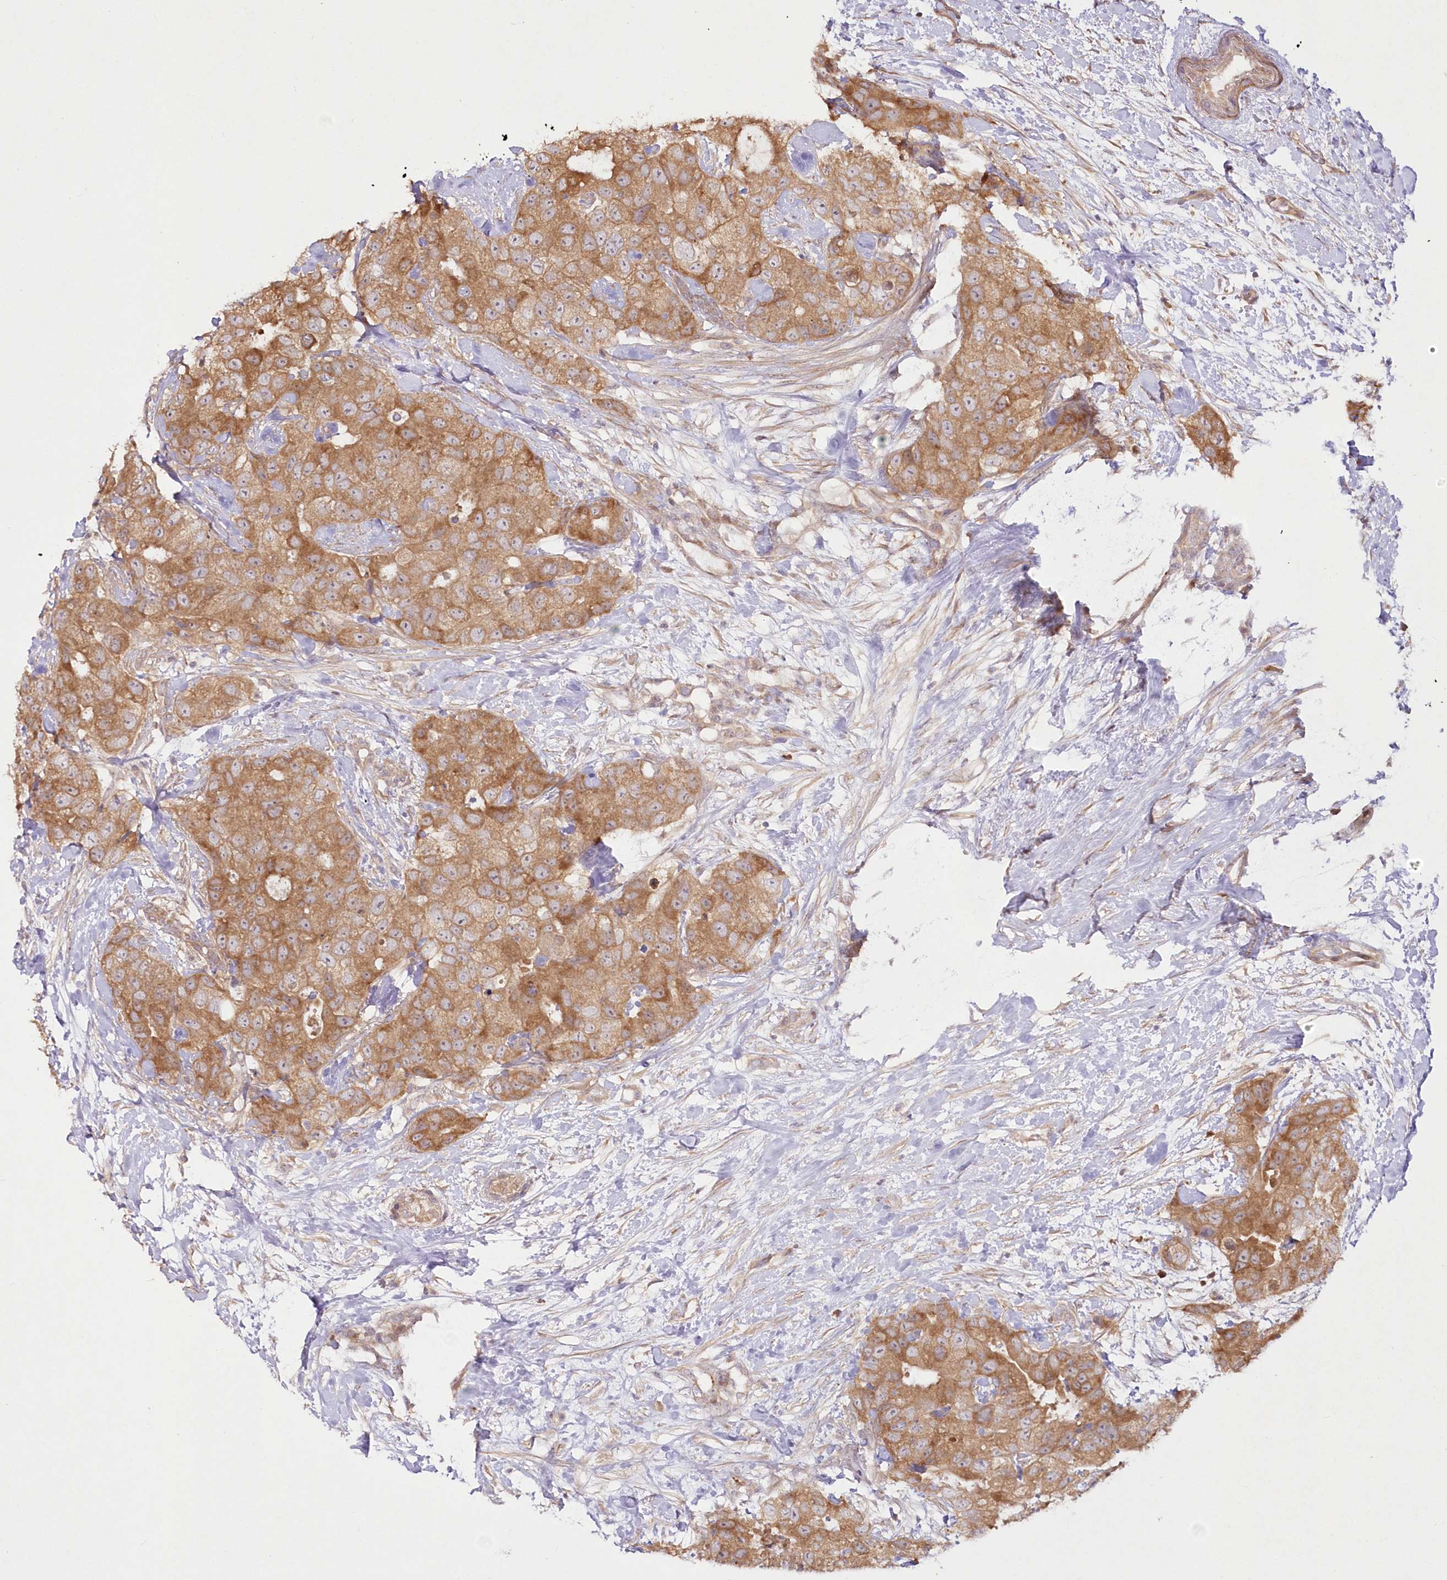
{"staining": {"intensity": "moderate", "quantity": ">75%", "location": "cytoplasmic/membranous"}, "tissue": "breast cancer", "cell_type": "Tumor cells", "image_type": "cancer", "snomed": [{"axis": "morphology", "description": "Duct carcinoma"}, {"axis": "topography", "description": "Breast"}], "caption": "Brown immunohistochemical staining in breast cancer displays moderate cytoplasmic/membranous staining in about >75% of tumor cells.", "gene": "IPMK", "patient": {"sex": "female", "age": 62}}